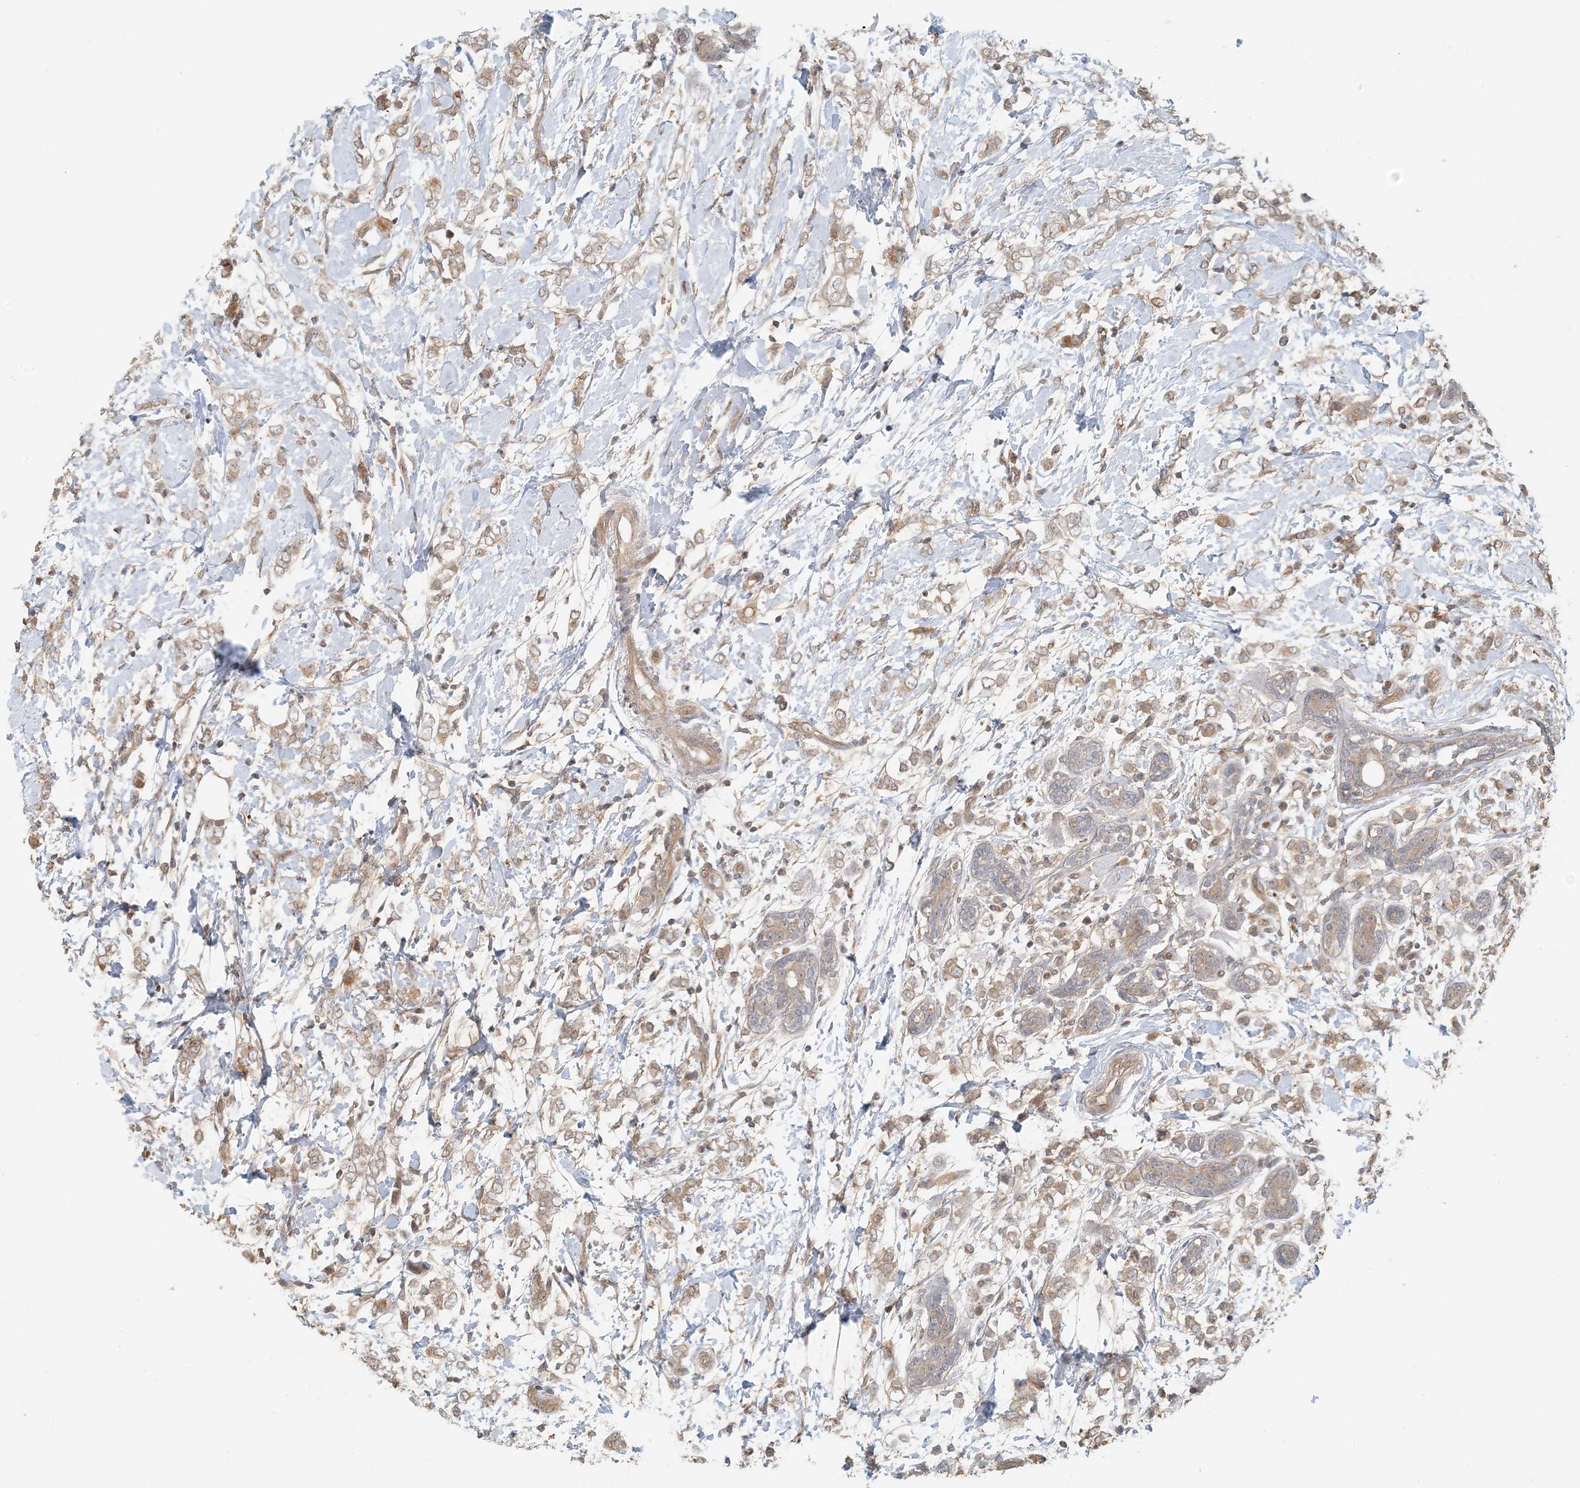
{"staining": {"intensity": "weak", "quantity": ">75%", "location": "cytoplasmic/membranous"}, "tissue": "breast cancer", "cell_type": "Tumor cells", "image_type": "cancer", "snomed": [{"axis": "morphology", "description": "Normal tissue, NOS"}, {"axis": "morphology", "description": "Lobular carcinoma"}, {"axis": "topography", "description": "Breast"}], "caption": "This micrograph reveals IHC staining of breast lobular carcinoma, with low weak cytoplasmic/membranous positivity in about >75% of tumor cells.", "gene": "OBI1", "patient": {"sex": "female", "age": 47}}